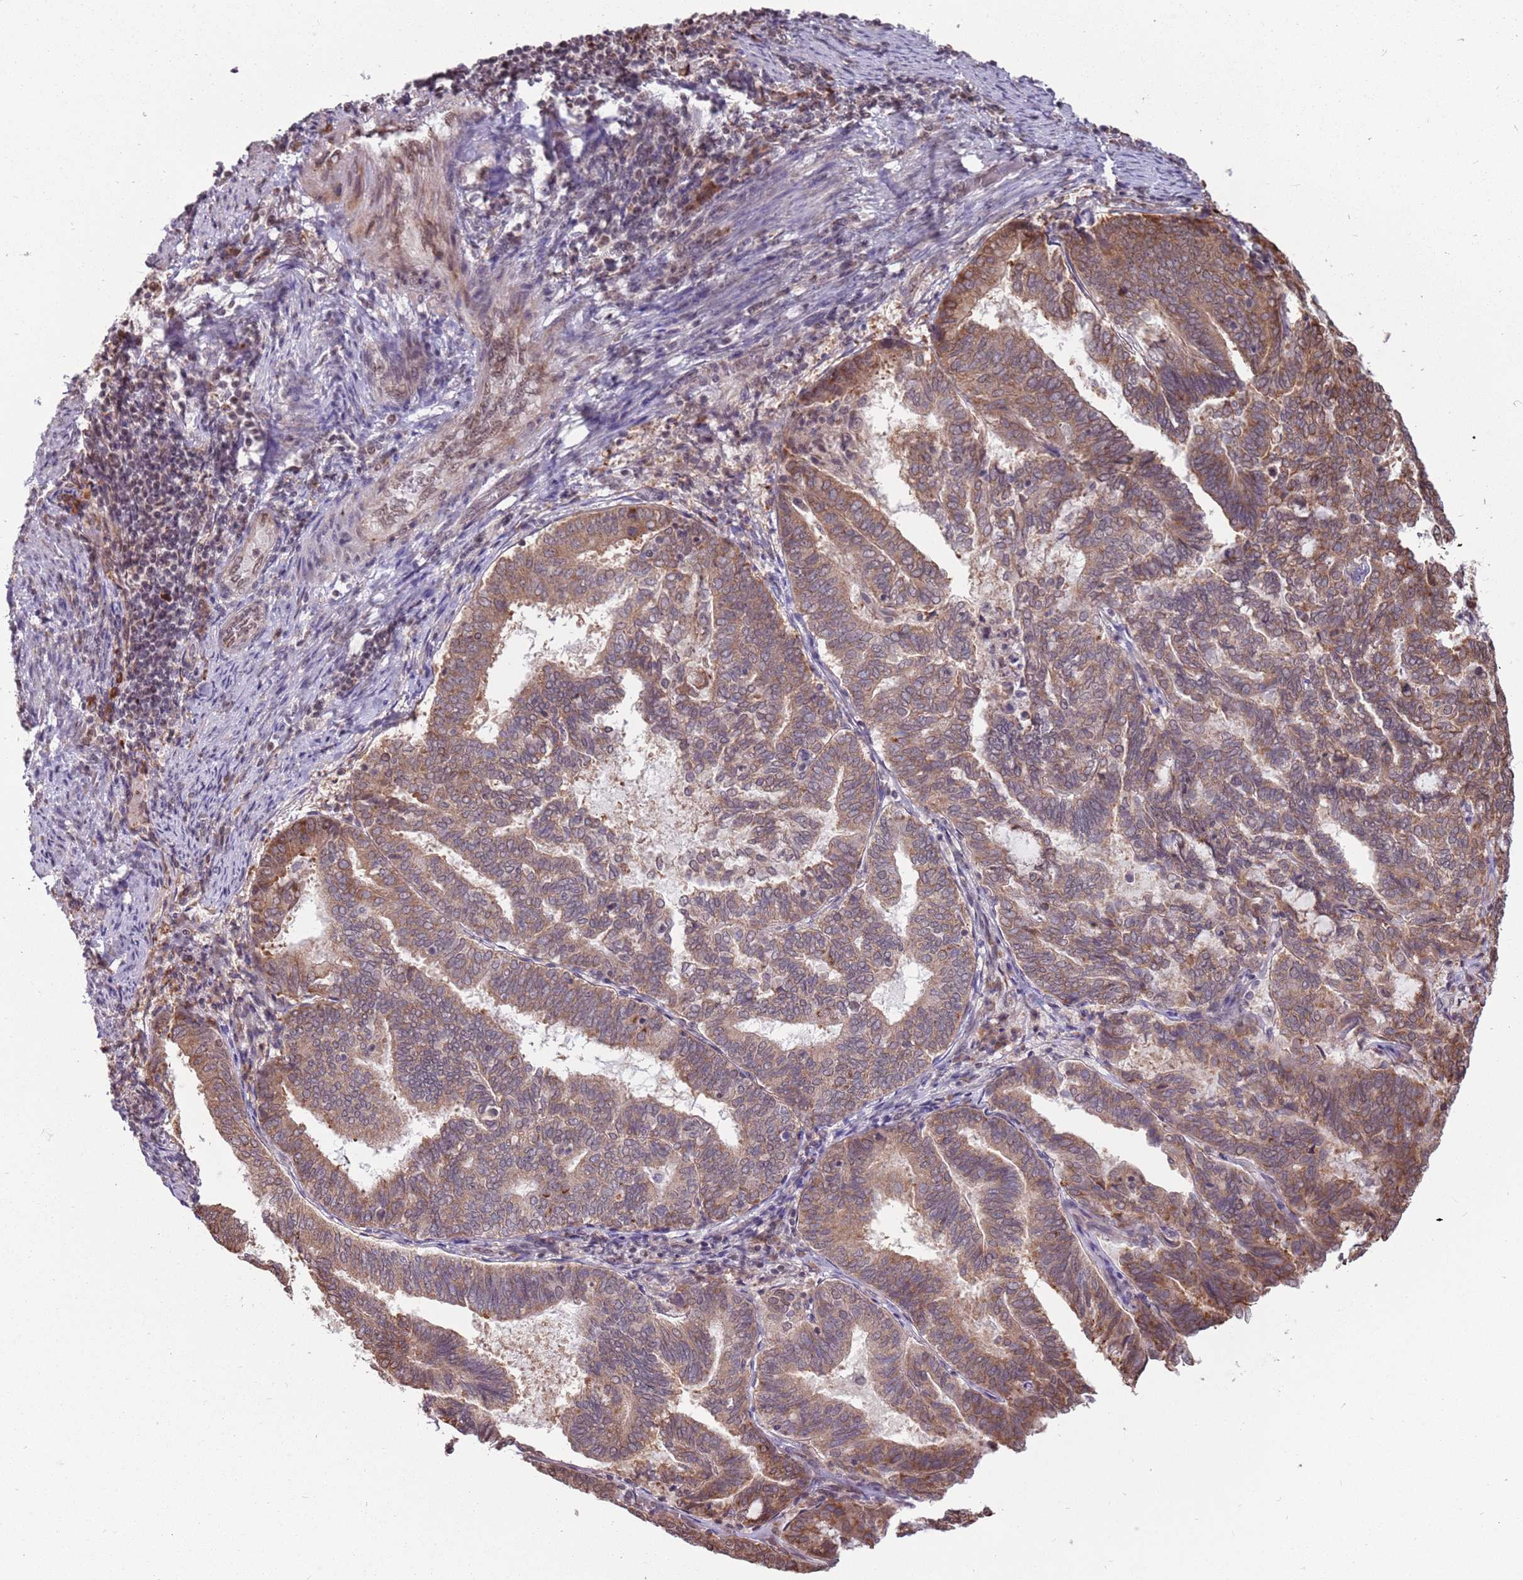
{"staining": {"intensity": "moderate", "quantity": ">75%", "location": "cytoplasmic/membranous"}, "tissue": "endometrial cancer", "cell_type": "Tumor cells", "image_type": "cancer", "snomed": [{"axis": "morphology", "description": "Adenocarcinoma, NOS"}, {"axis": "topography", "description": "Endometrium"}], "caption": "Approximately >75% of tumor cells in adenocarcinoma (endometrial) reveal moderate cytoplasmic/membranous protein expression as visualized by brown immunohistochemical staining.", "gene": "BARD1", "patient": {"sex": "female", "age": 80}}